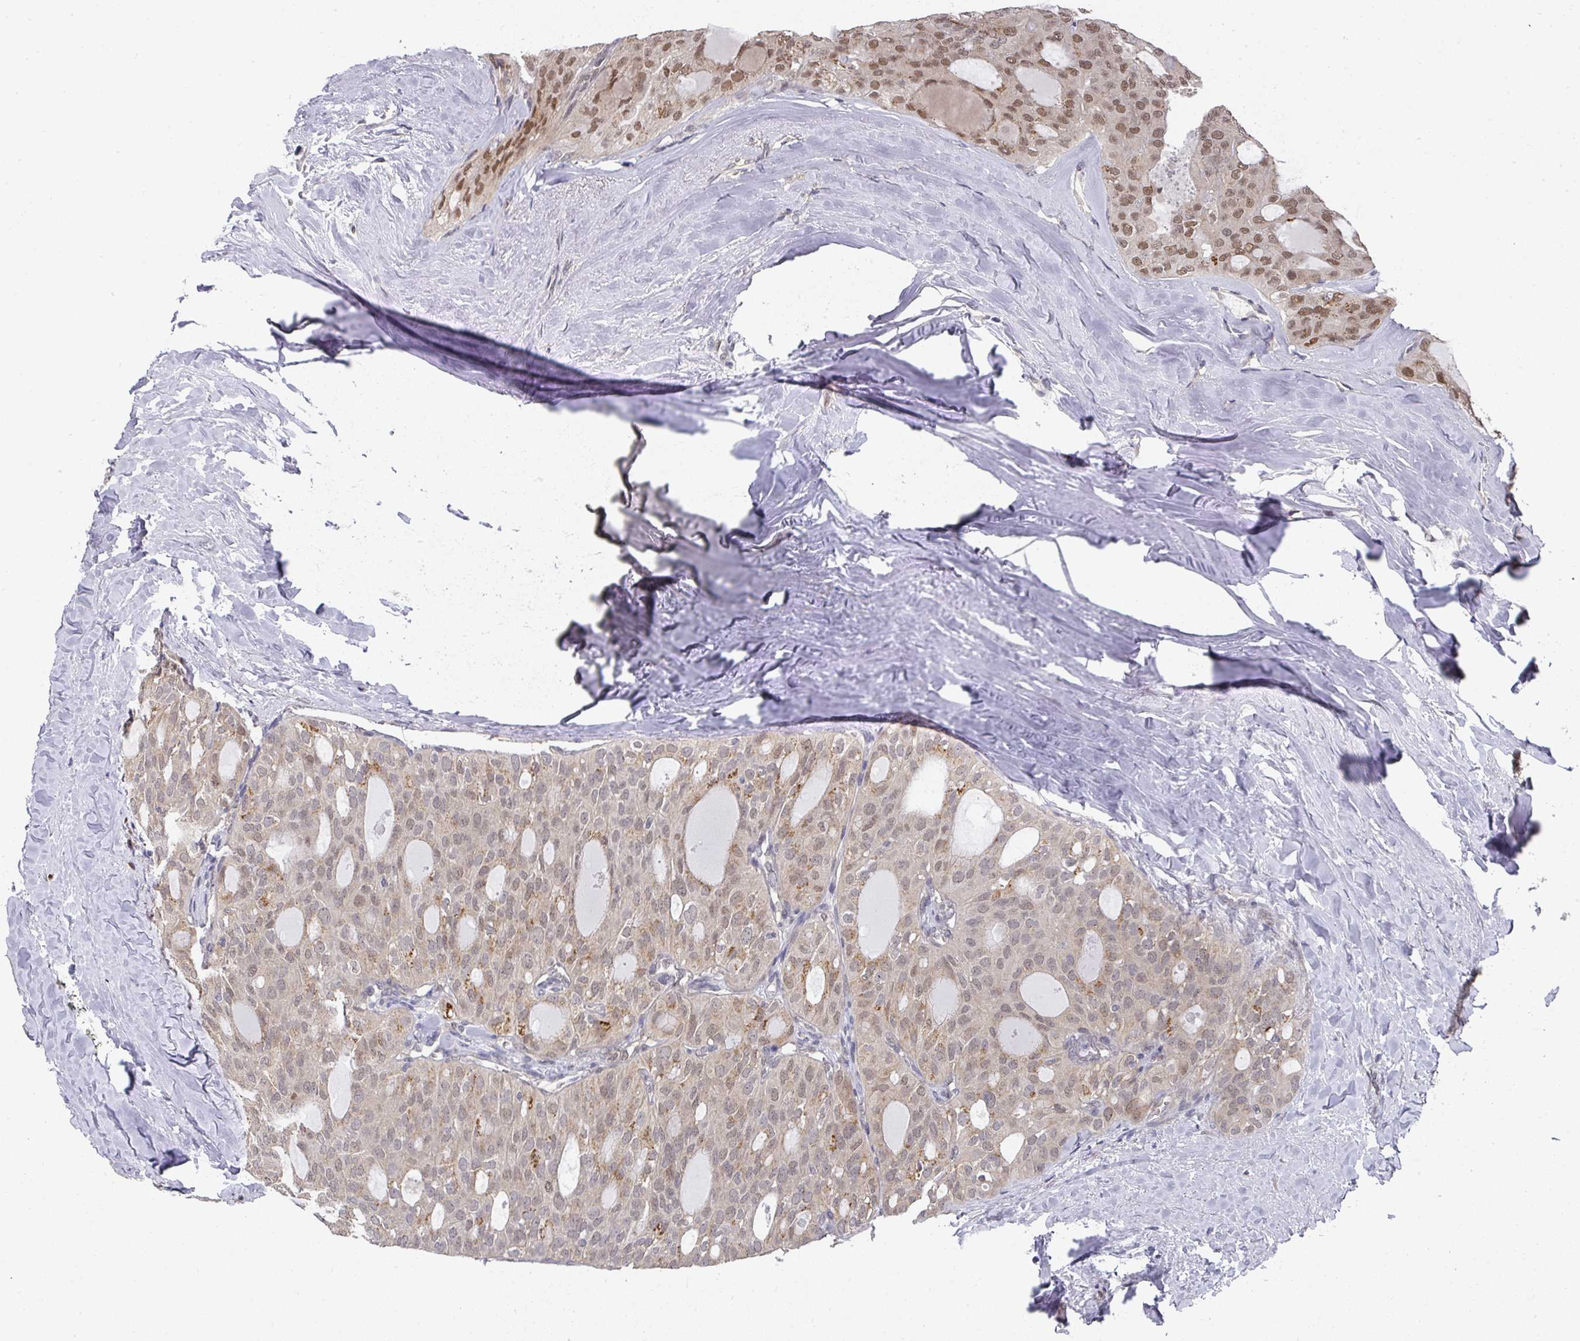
{"staining": {"intensity": "moderate", "quantity": "25%-75%", "location": "nuclear"}, "tissue": "thyroid cancer", "cell_type": "Tumor cells", "image_type": "cancer", "snomed": [{"axis": "morphology", "description": "Follicular adenoma carcinoma, NOS"}, {"axis": "topography", "description": "Thyroid gland"}], "caption": "Immunohistochemistry micrograph of neoplastic tissue: thyroid cancer (follicular adenoma carcinoma) stained using immunohistochemistry (IHC) reveals medium levels of moderate protein expression localized specifically in the nuclear of tumor cells, appearing as a nuclear brown color.", "gene": "C18orf25", "patient": {"sex": "male", "age": 75}}